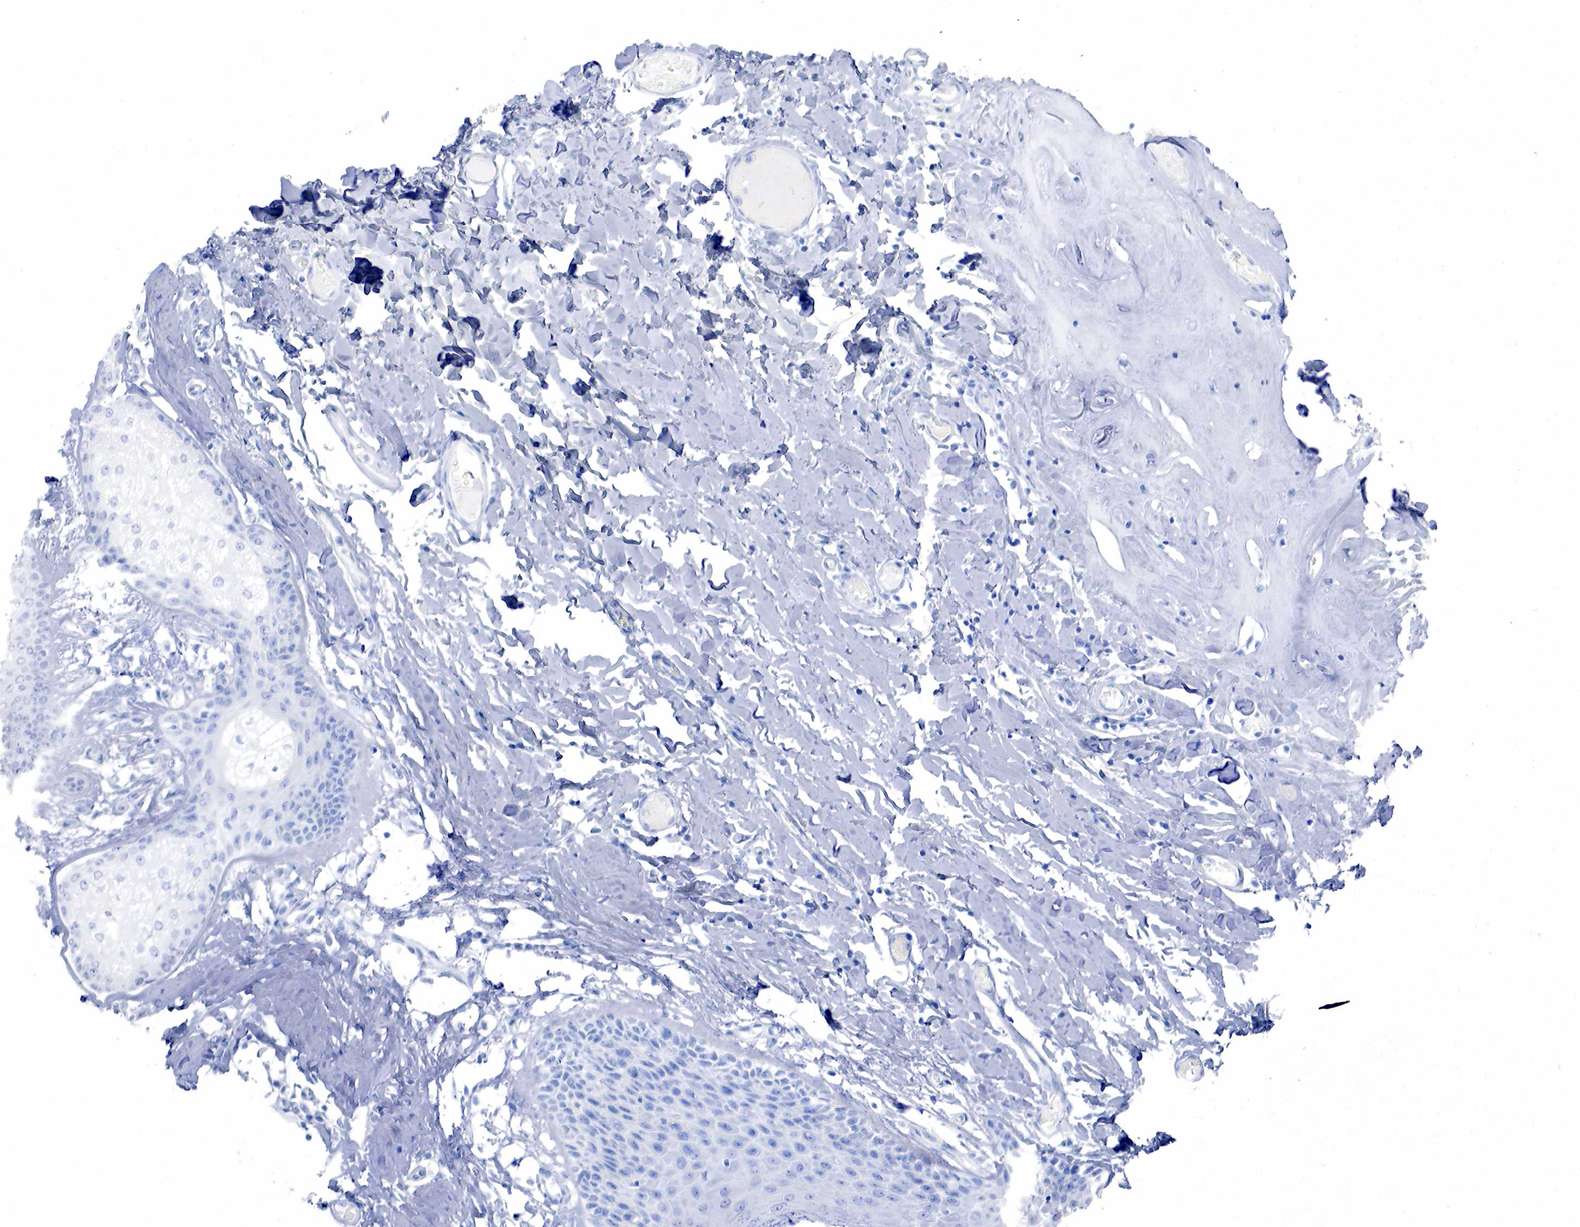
{"staining": {"intensity": "negative", "quantity": "none", "location": "none"}, "tissue": "skin", "cell_type": "Epidermal cells", "image_type": "normal", "snomed": [{"axis": "morphology", "description": "Normal tissue, NOS"}, {"axis": "topography", "description": "Vascular tissue"}, {"axis": "topography", "description": "Vulva"}, {"axis": "topography", "description": "Peripheral nerve tissue"}], "caption": "A high-resolution image shows IHC staining of unremarkable skin, which reveals no significant staining in epidermal cells. (Brightfield microscopy of DAB immunohistochemistry (IHC) at high magnification).", "gene": "PTH", "patient": {"sex": "female", "age": 86}}